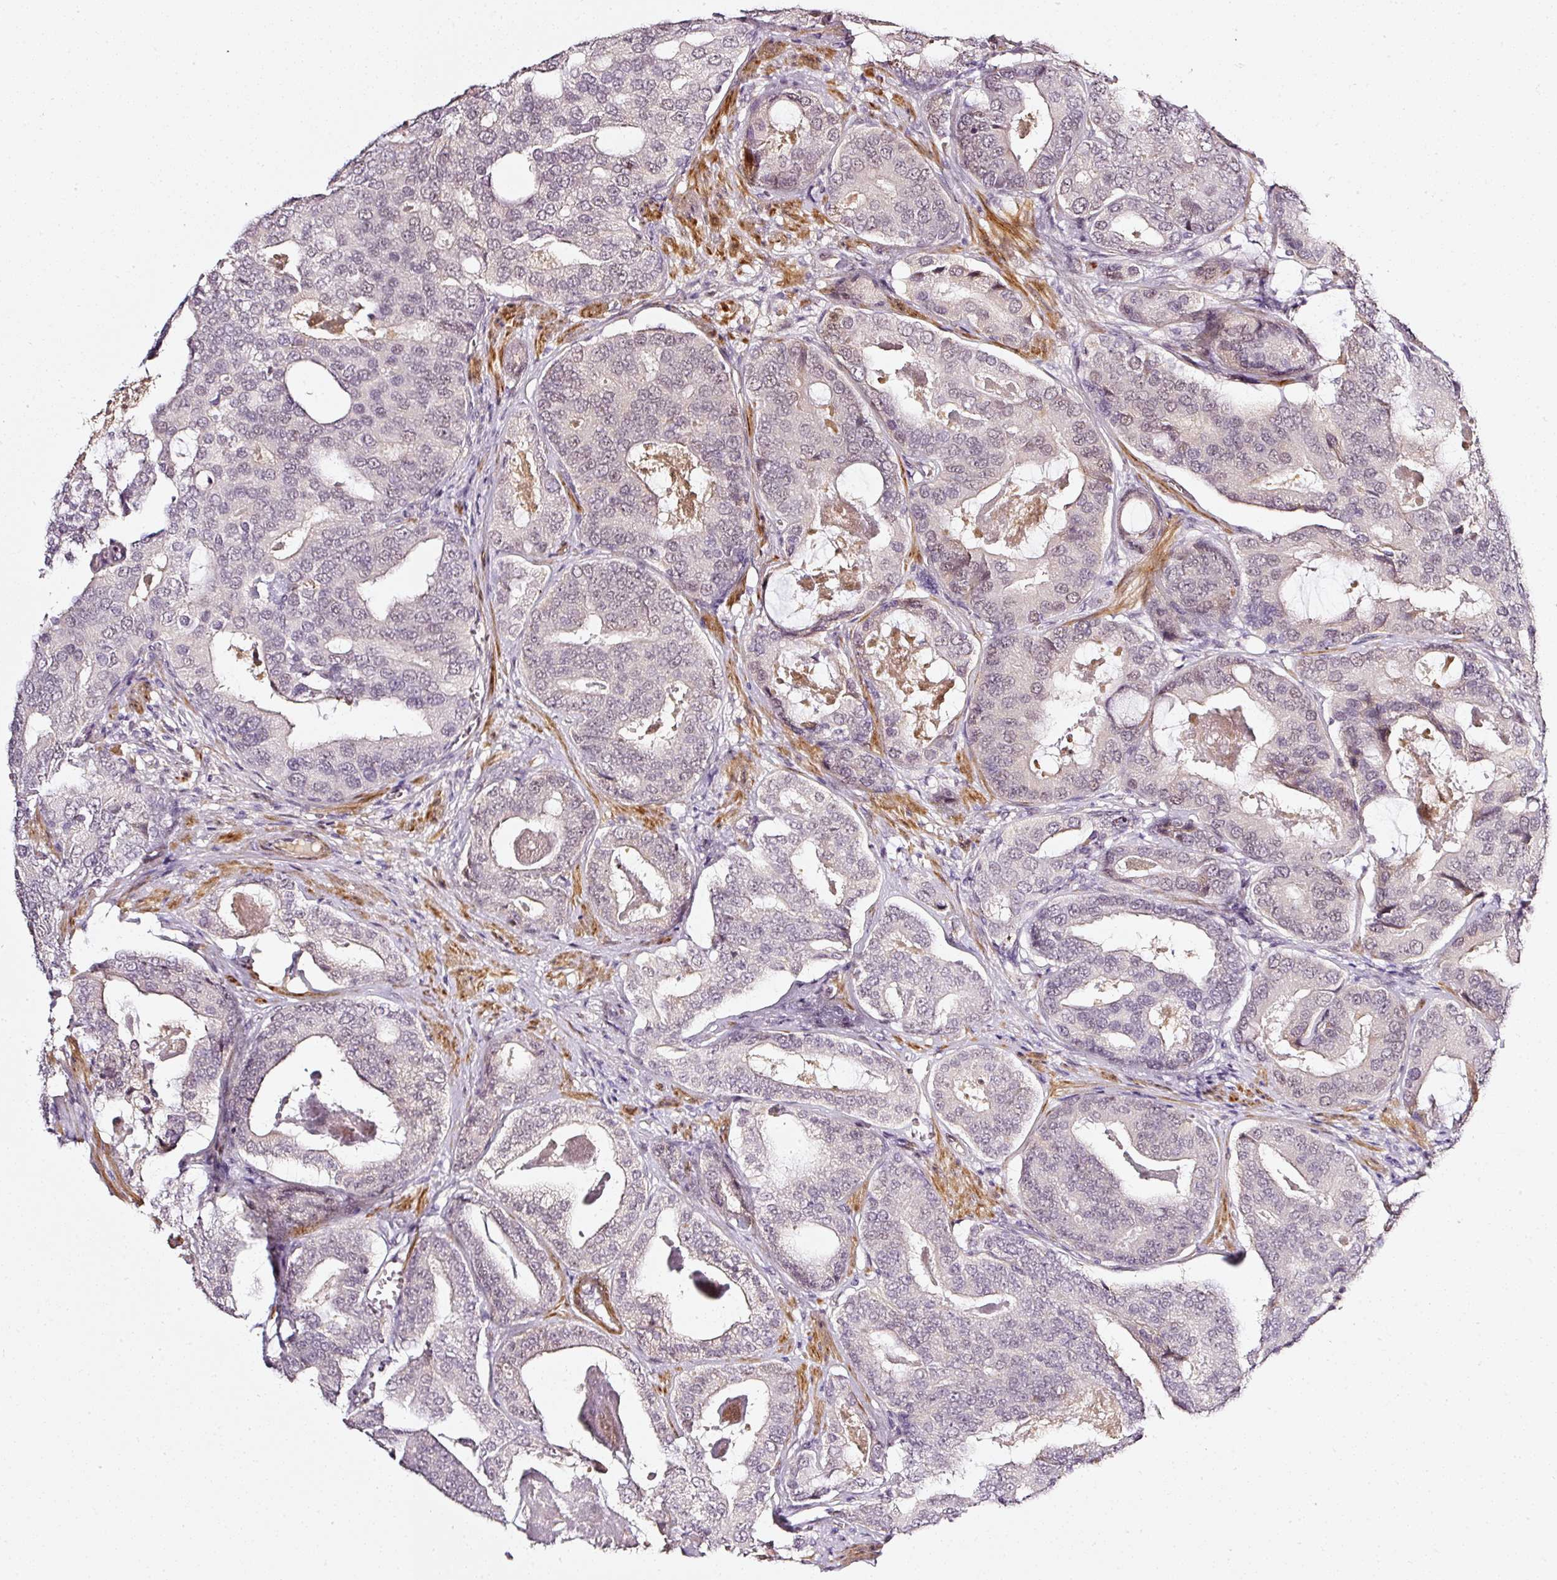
{"staining": {"intensity": "negative", "quantity": "none", "location": "none"}, "tissue": "prostate cancer", "cell_type": "Tumor cells", "image_type": "cancer", "snomed": [{"axis": "morphology", "description": "Adenocarcinoma, High grade"}, {"axis": "topography", "description": "Prostate"}], "caption": "IHC histopathology image of human prostate cancer (high-grade adenocarcinoma) stained for a protein (brown), which exhibits no staining in tumor cells.", "gene": "TOGARAM1", "patient": {"sex": "male", "age": 71}}